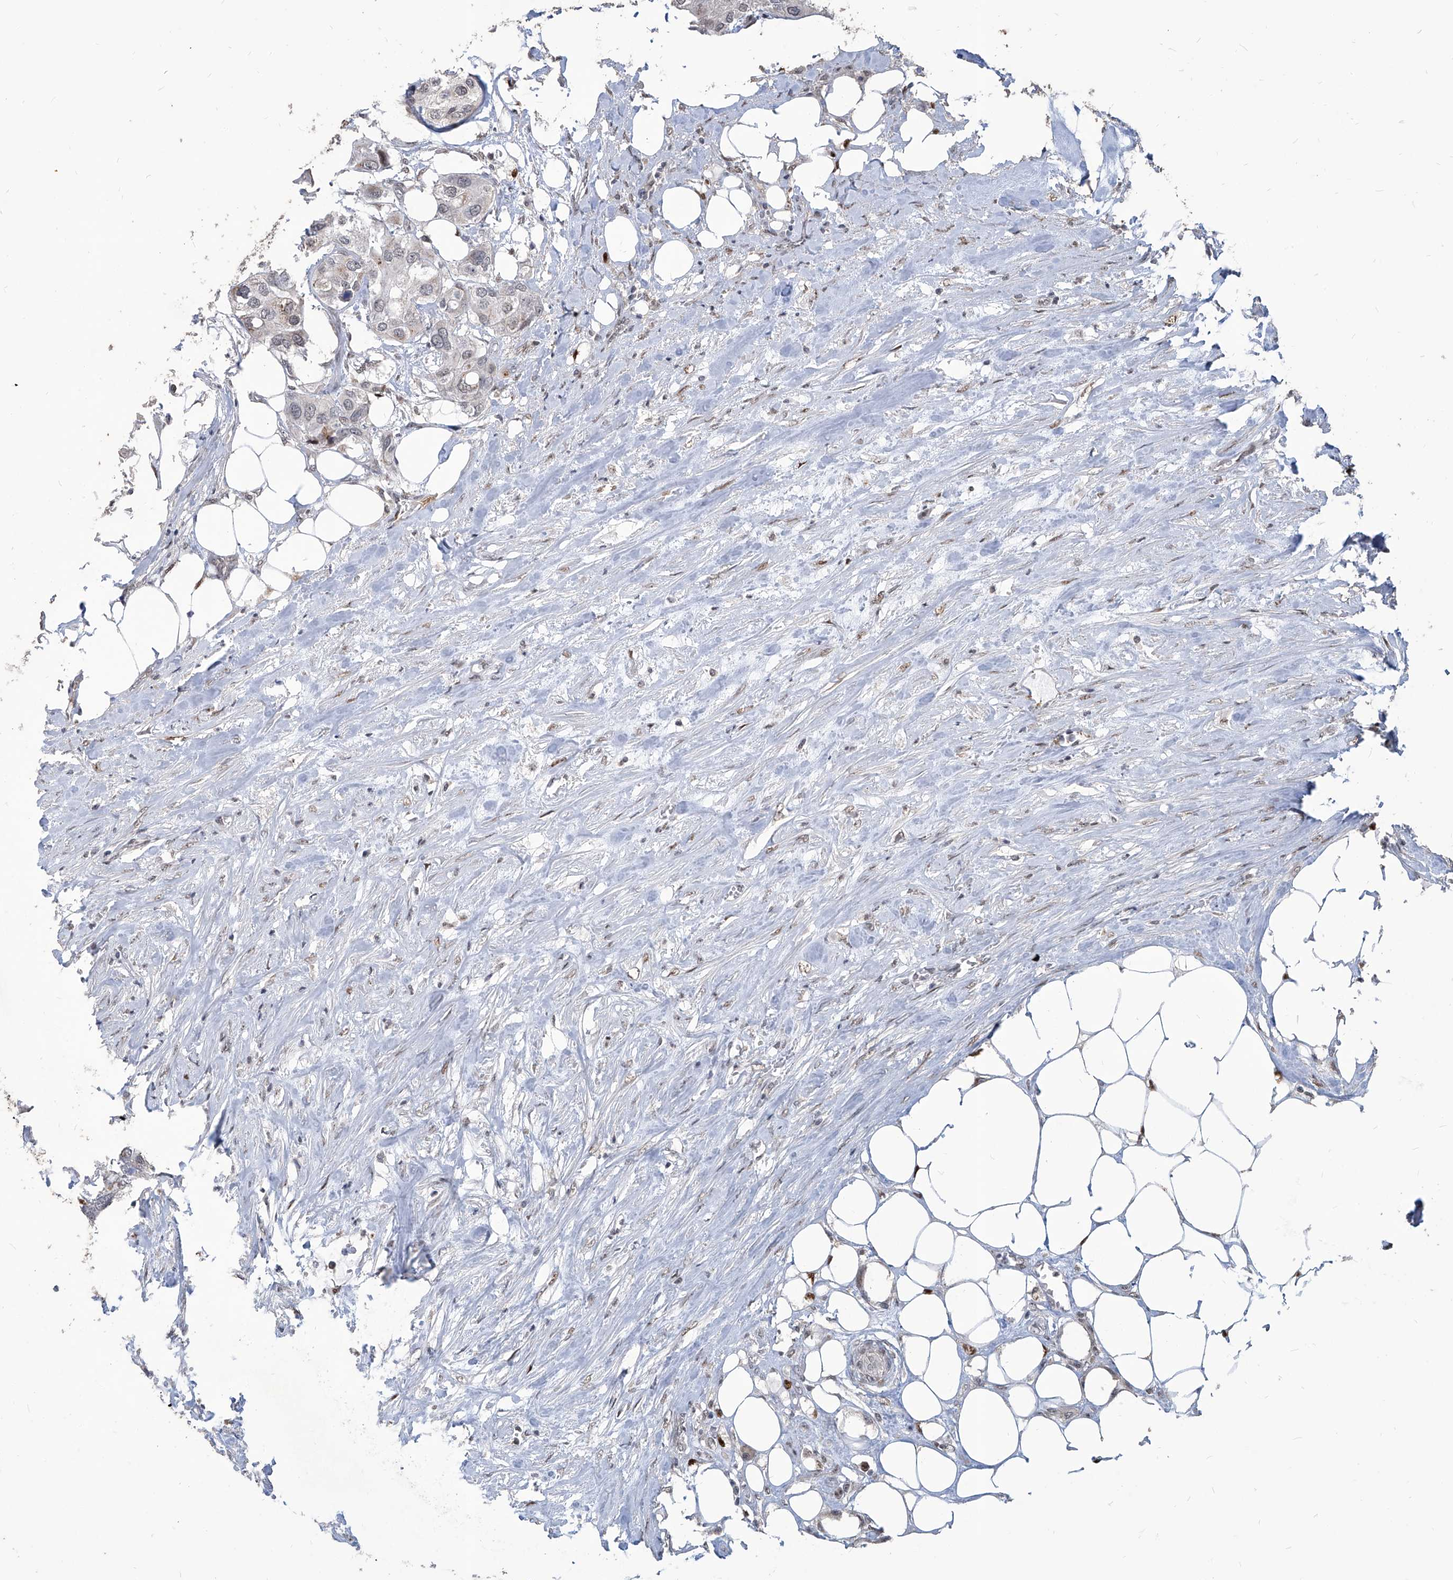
{"staining": {"intensity": "negative", "quantity": "none", "location": "none"}, "tissue": "urothelial cancer", "cell_type": "Tumor cells", "image_type": "cancer", "snomed": [{"axis": "morphology", "description": "Urothelial carcinoma, High grade"}, {"axis": "topography", "description": "Urinary bladder"}], "caption": "Protein analysis of urothelial cancer shows no significant expression in tumor cells. Nuclei are stained in blue.", "gene": "IRF2", "patient": {"sex": "male", "age": 64}}